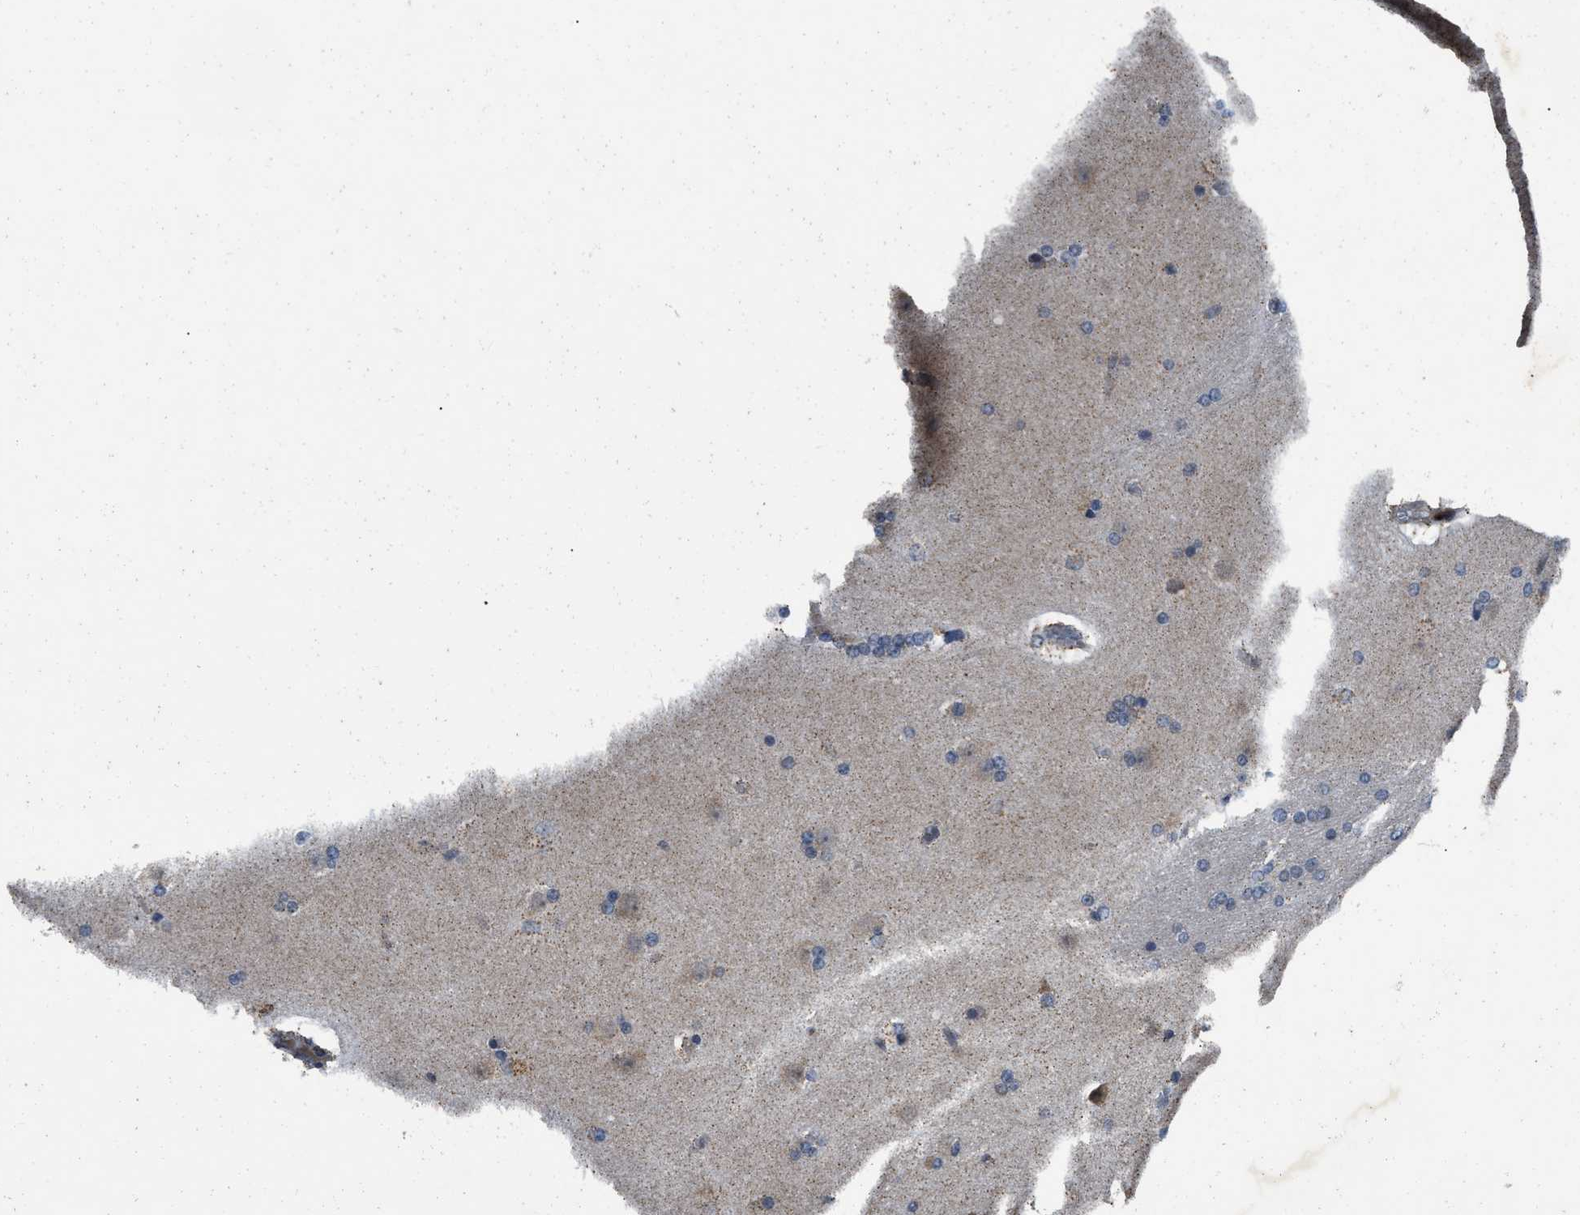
{"staining": {"intensity": "moderate", "quantity": "<25%", "location": "cytoplasmic/membranous"}, "tissue": "caudate", "cell_type": "Glial cells", "image_type": "normal", "snomed": [{"axis": "morphology", "description": "Normal tissue, NOS"}, {"axis": "topography", "description": "Lateral ventricle wall"}], "caption": "High-power microscopy captured an immunohistochemistry image of normal caudate, revealing moderate cytoplasmic/membranous expression in approximately <25% of glial cells.", "gene": "PRDM14", "patient": {"sex": "female", "age": 19}}